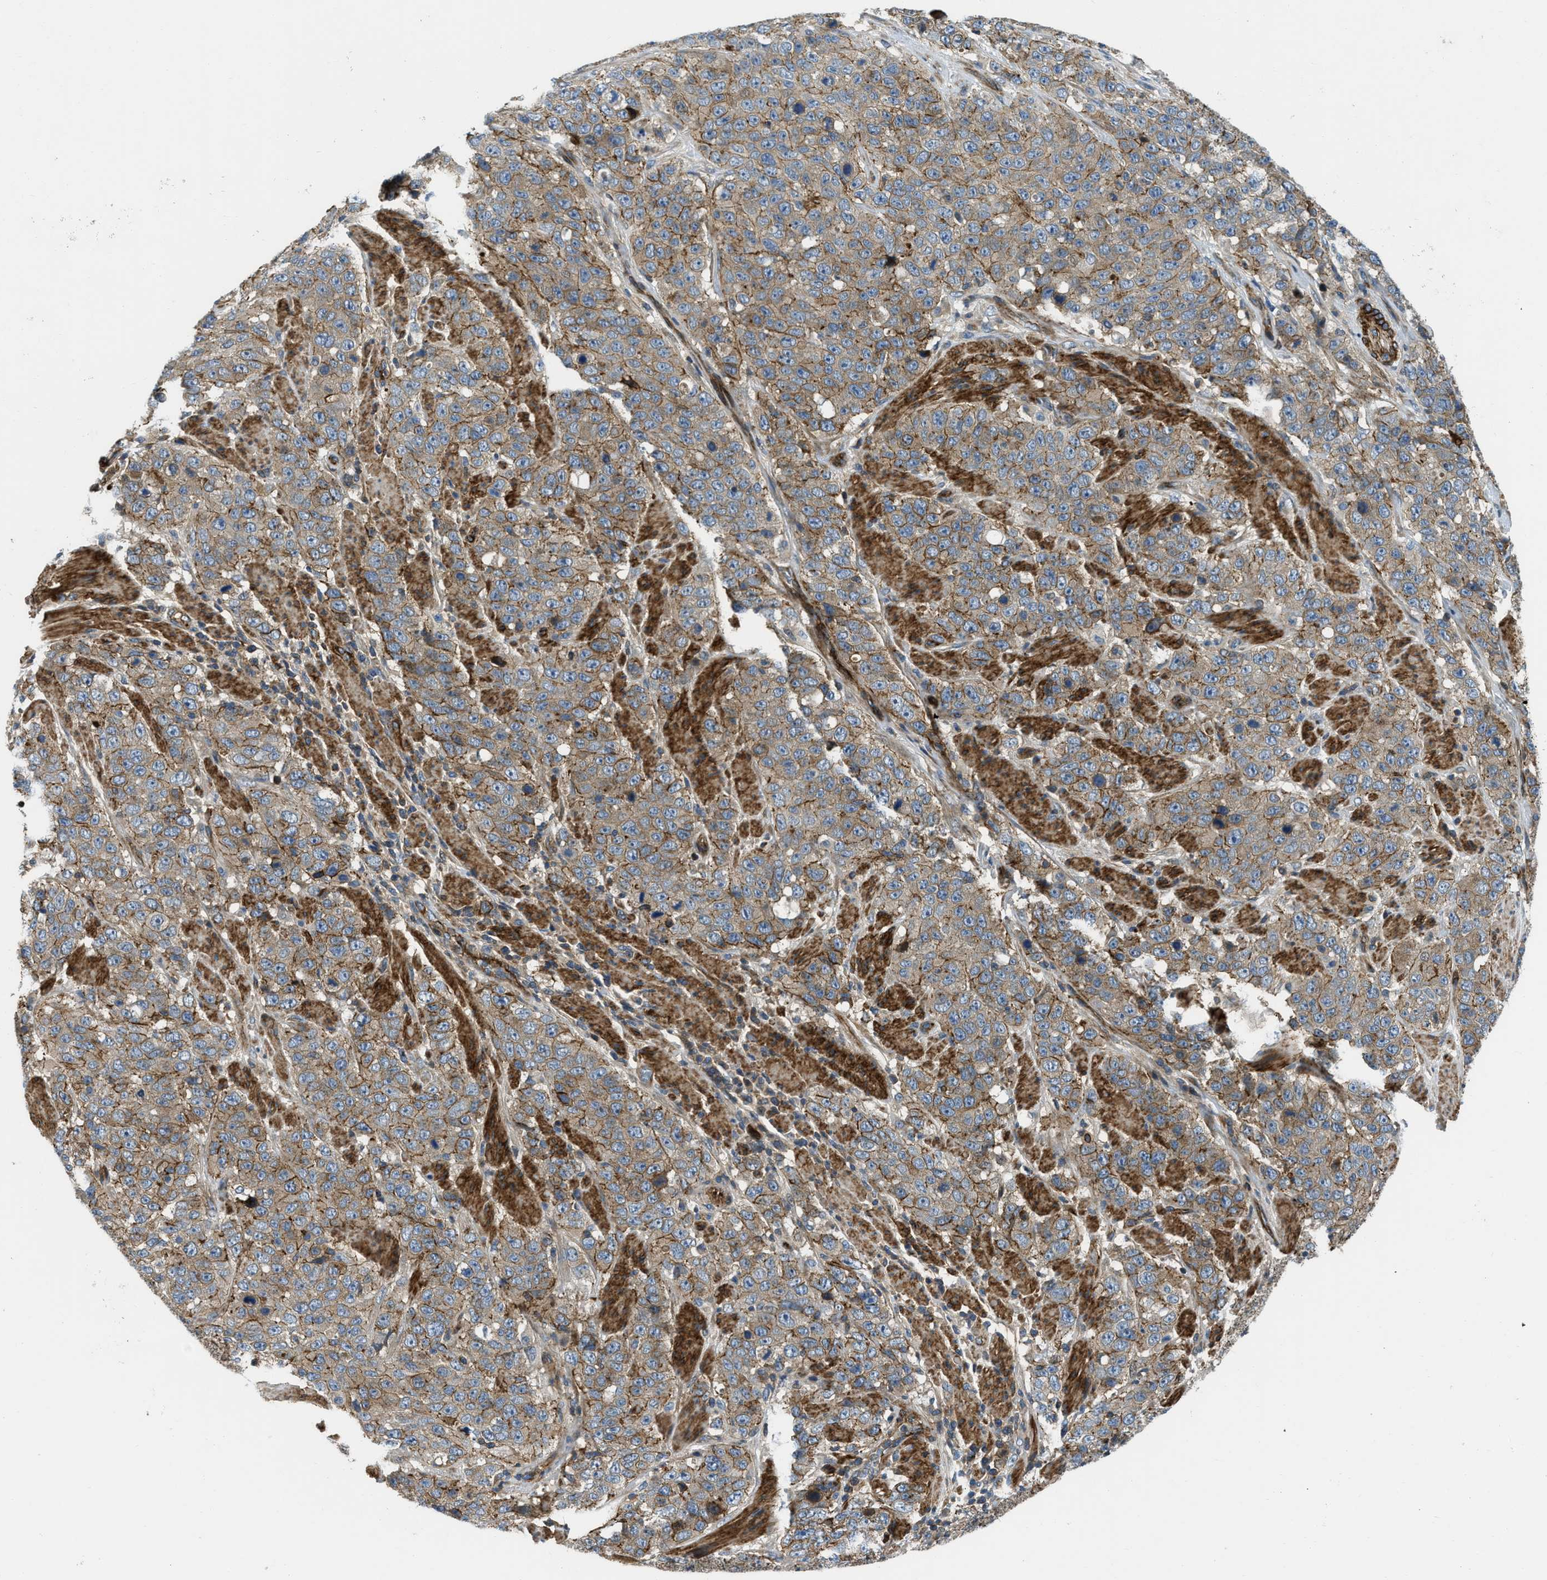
{"staining": {"intensity": "moderate", "quantity": ">75%", "location": "cytoplasmic/membranous"}, "tissue": "stomach cancer", "cell_type": "Tumor cells", "image_type": "cancer", "snomed": [{"axis": "morphology", "description": "Adenocarcinoma, NOS"}, {"axis": "topography", "description": "Stomach"}], "caption": "DAB immunohistochemical staining of human stomach cancer (adenocarcinoma) demonstrates moderate cytoplasmic/membranous protein positivity in approximately >75% of tumor cells.", "gene": "NYNRIN", "patient": {"sex": "male", "age": 48}}